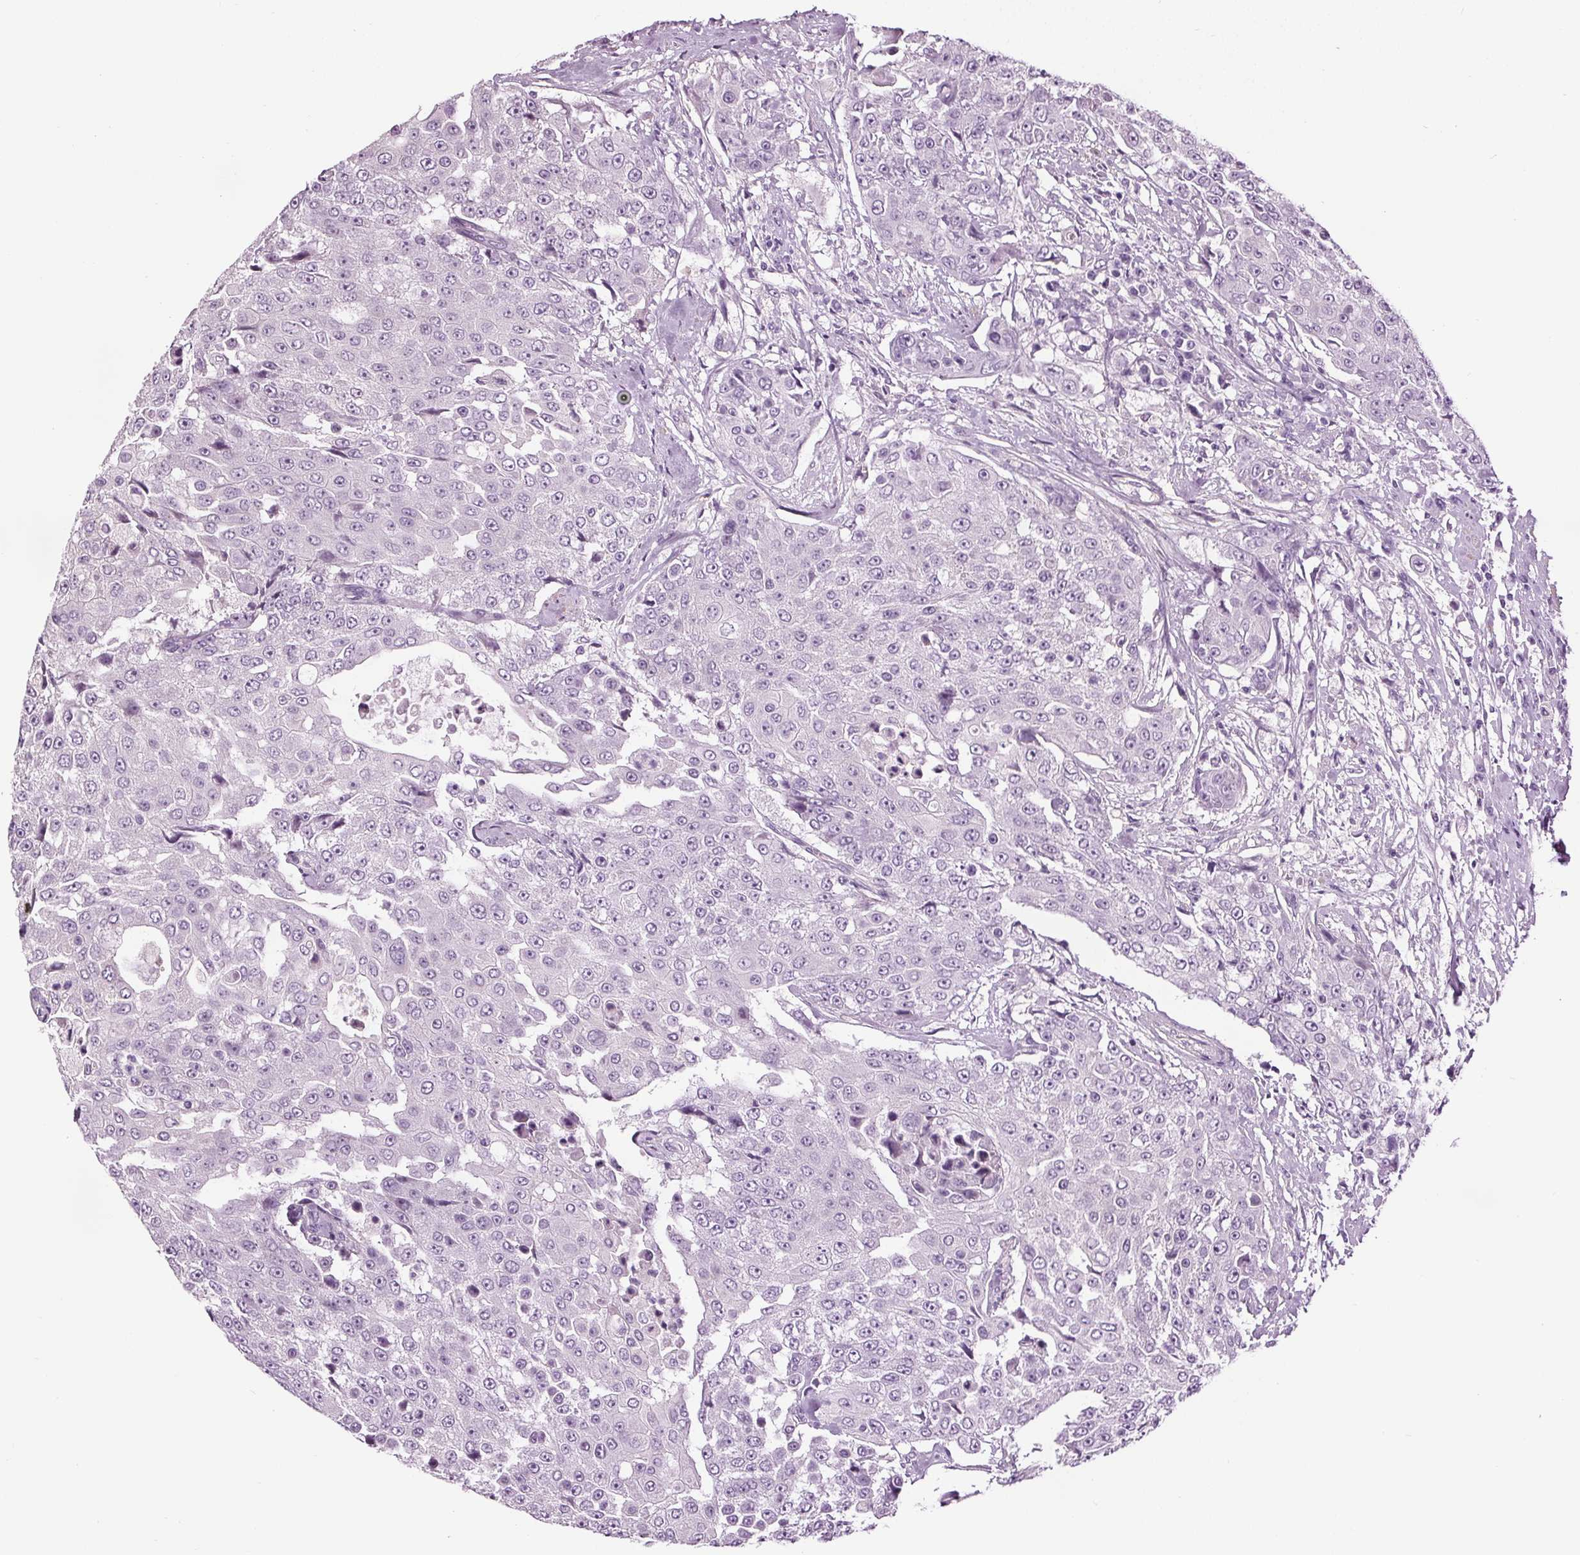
{"staining": {"intensity": "negative", "quantity": "none", "location": "none"}, "tissue": "urothelial cancer", "cell_type": "Tumor cells", "image_type": "cancer", "snomed": [{"axis": "morphology", "description": "Urothelial carcinoma, High grade"}, {"axis": "topography", "description": "Urinary bladder"}], "caption": "DAB immunohistochemical staining of high-grade urothelial carcinoma exhibits no significant staining in tumor cells. The staining is performed using DAB brown chromogen with nuclei counter-stained in using hematoxylin.", "gene": "RASA1", "patient": {"sex": "female", "age": 63}}